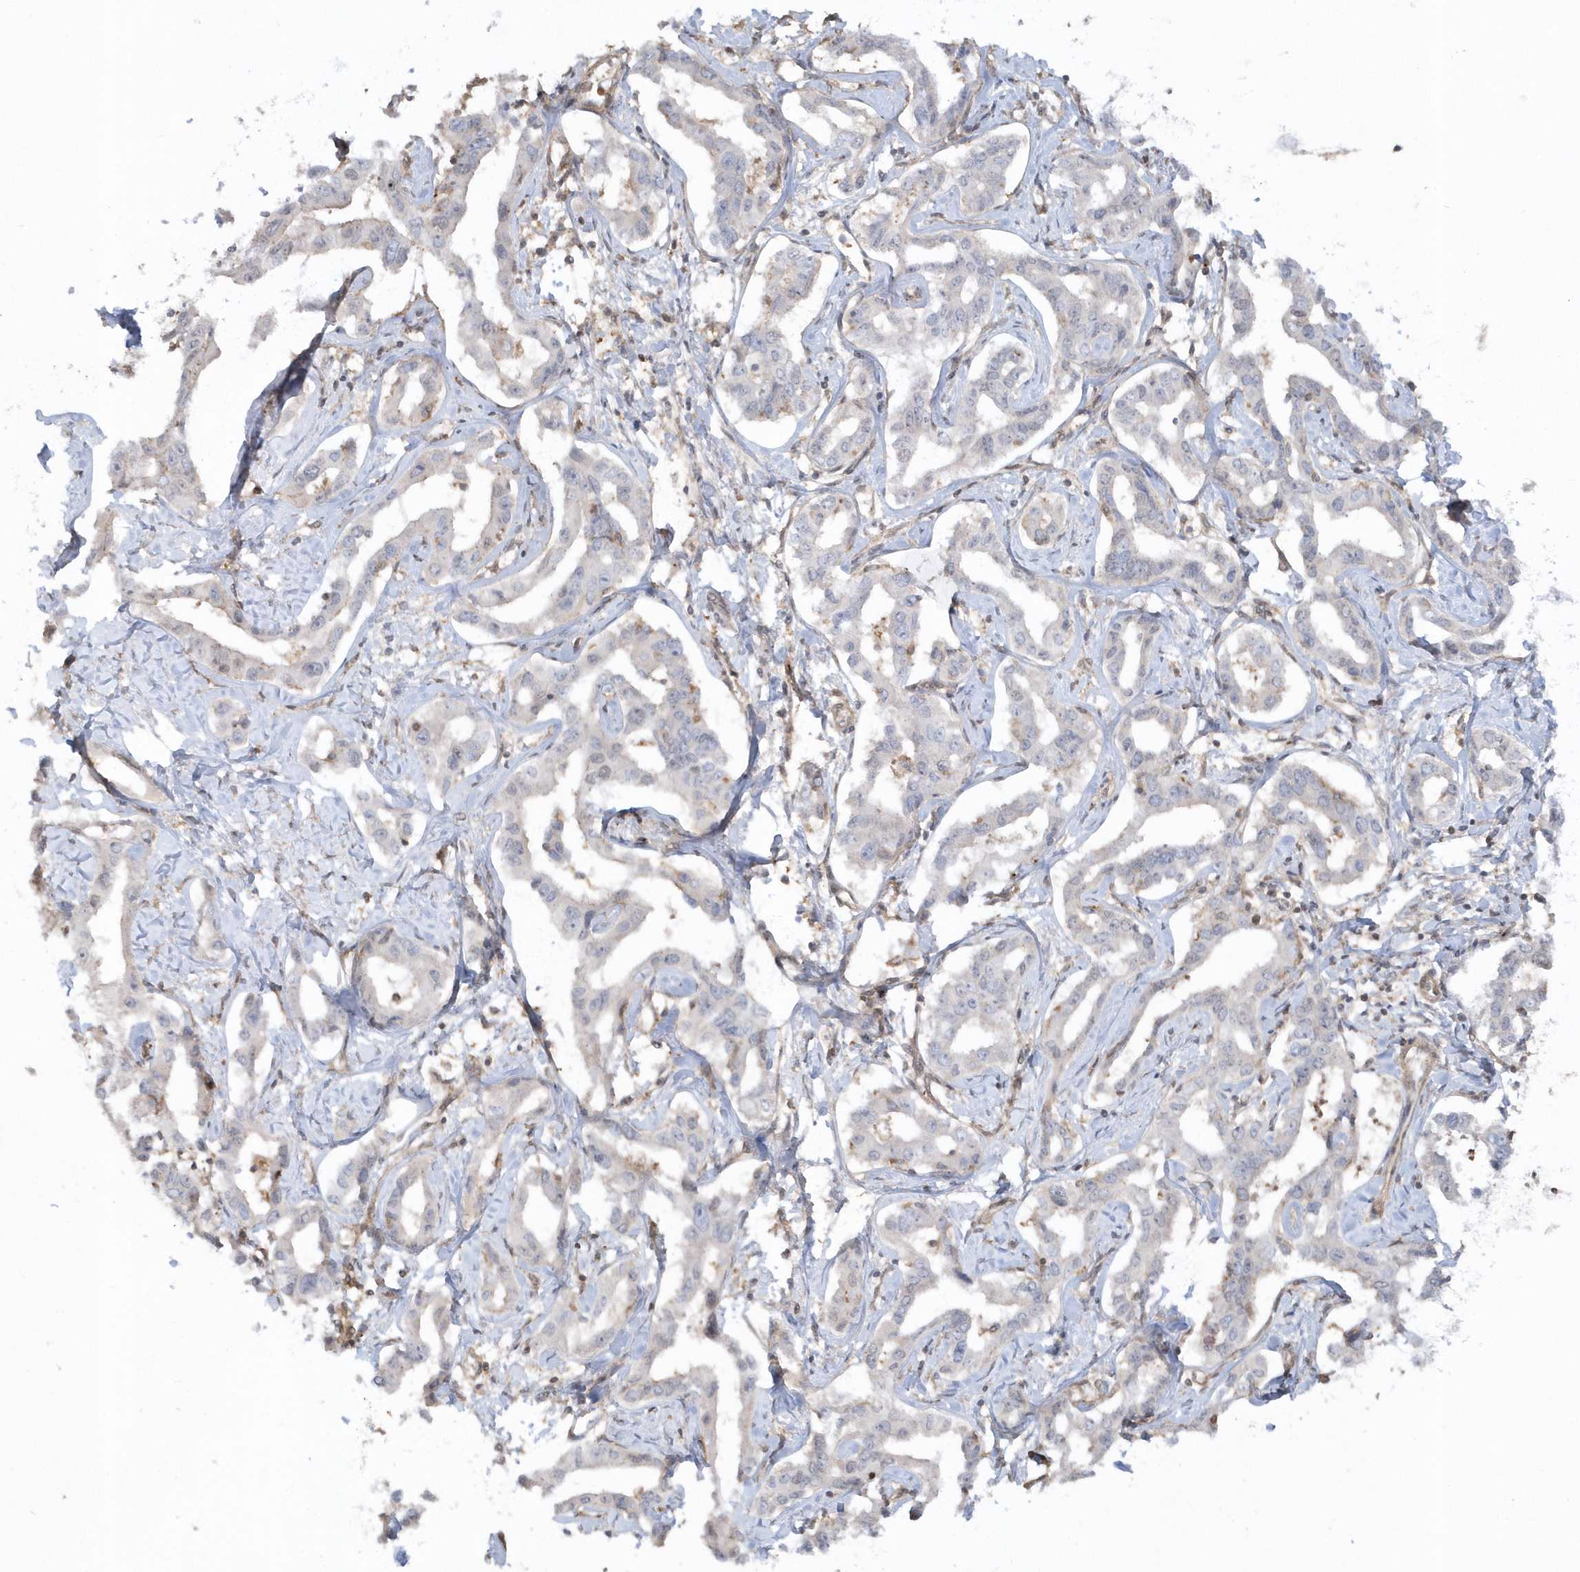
{"staining": {"intensity": "negative", "quantity": "none", "location": "none"}, "tissue": "liver cancer", "cell_type": "Tumor cells", "image_type": "cancer", "snomed": [{"axis": "morphology", "description": "Cholangiocarcinoma"}, {"axis": "topography", "description": "Liver"}], "caption": "Liver cholangiocarcinoma was stained to show a protein in brown. There is no significant positivity in tumor cells.", "gene": "BSN", "patient": {"sex": "male", "age": 59}}